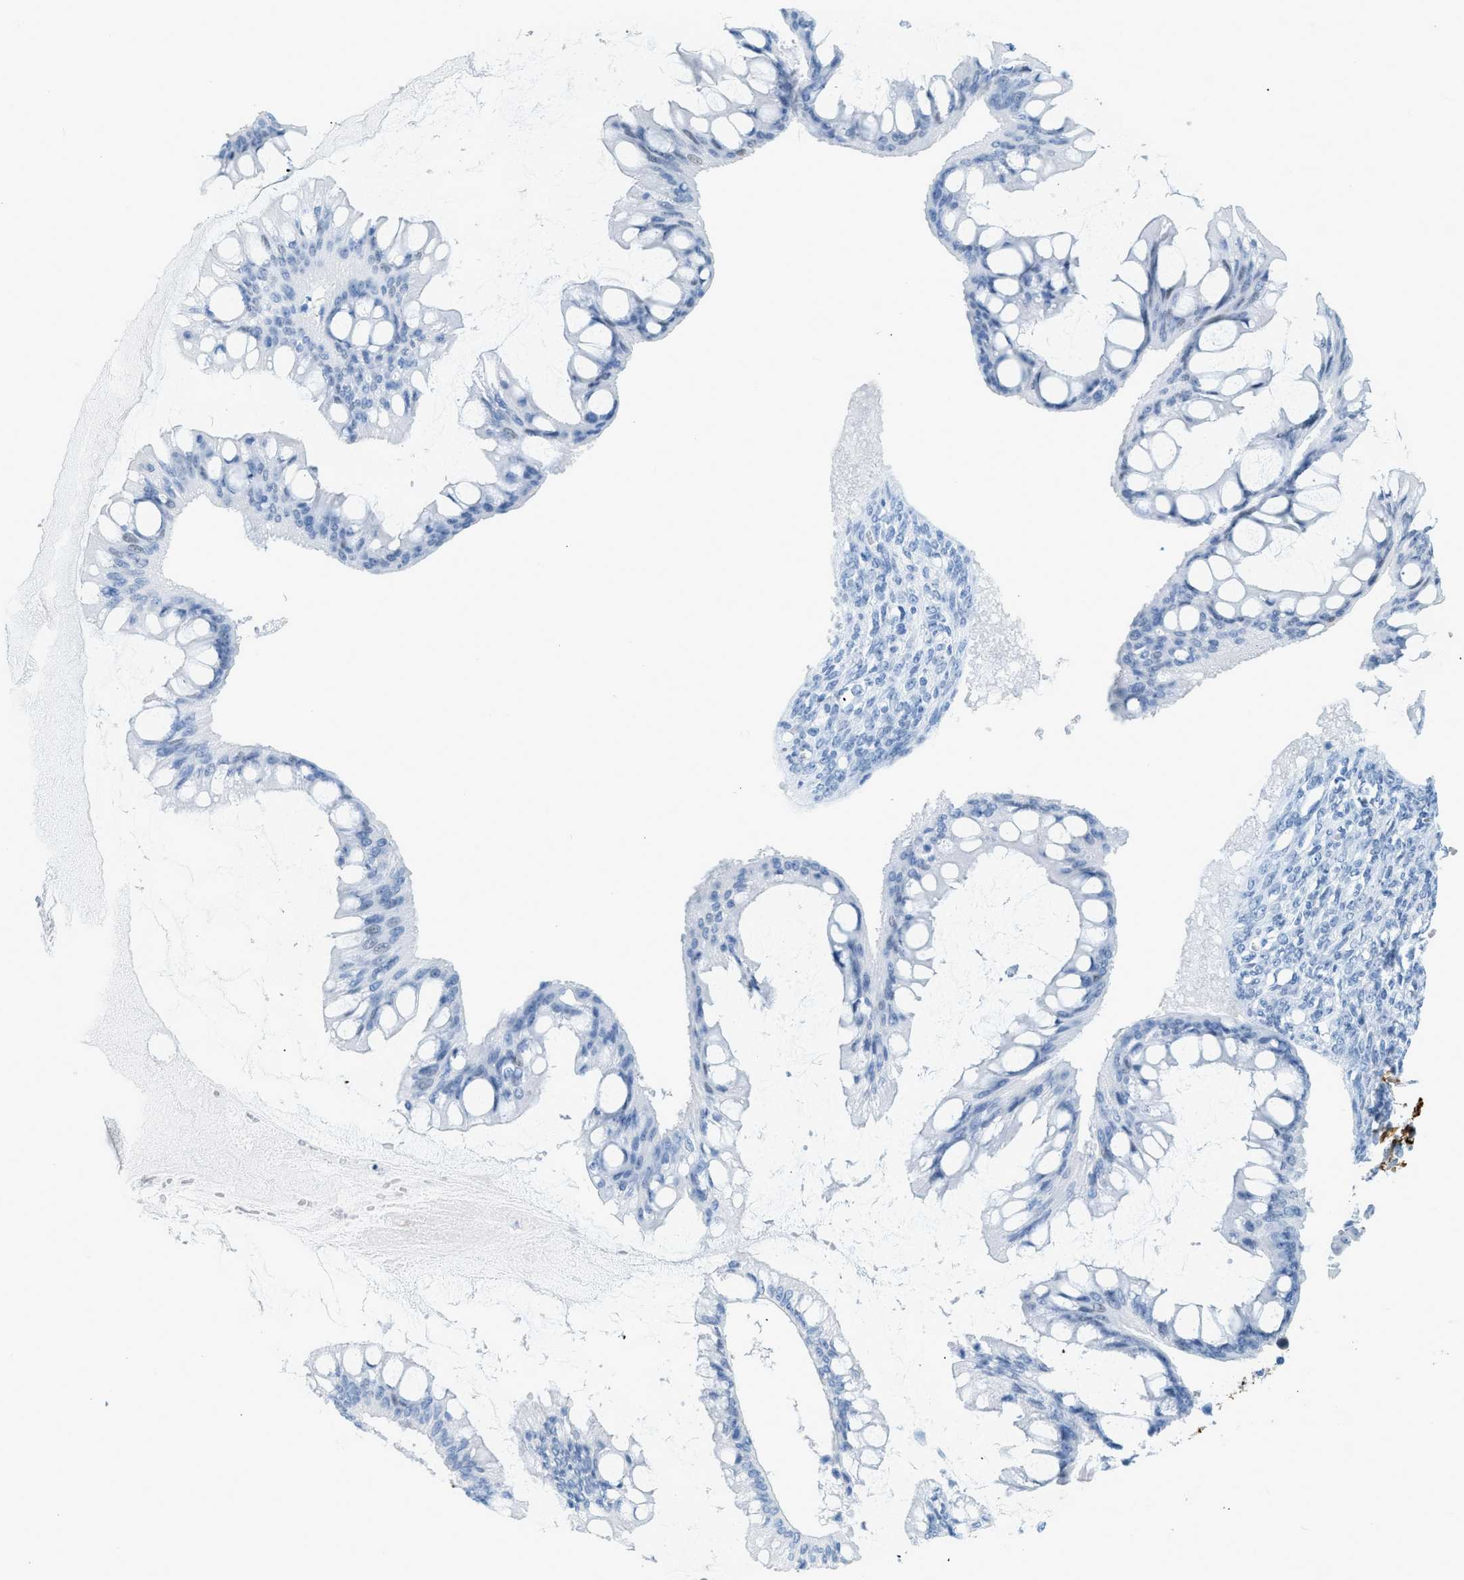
{"staining": {"intensity": "negative", "quantity": "none", "location": "none"}, "tissue": "ovarian cancer", "cell_type": "Tumor cells", "image_type": "cancer", "snomed": [{"axis": "morphology", "description": "Cystadenocarcinoma, mucinous, NOS"}, {"axis": "topography", "description": "Ovary"}], "caption": "Tumor cells show no significant protein staining in ovarian cancer (mucinous cystadenocarcinoma). (DAB immunohistochemistry, high magnification).", "gene": "DES", "patient": {"sex": "female", "age": 73}}